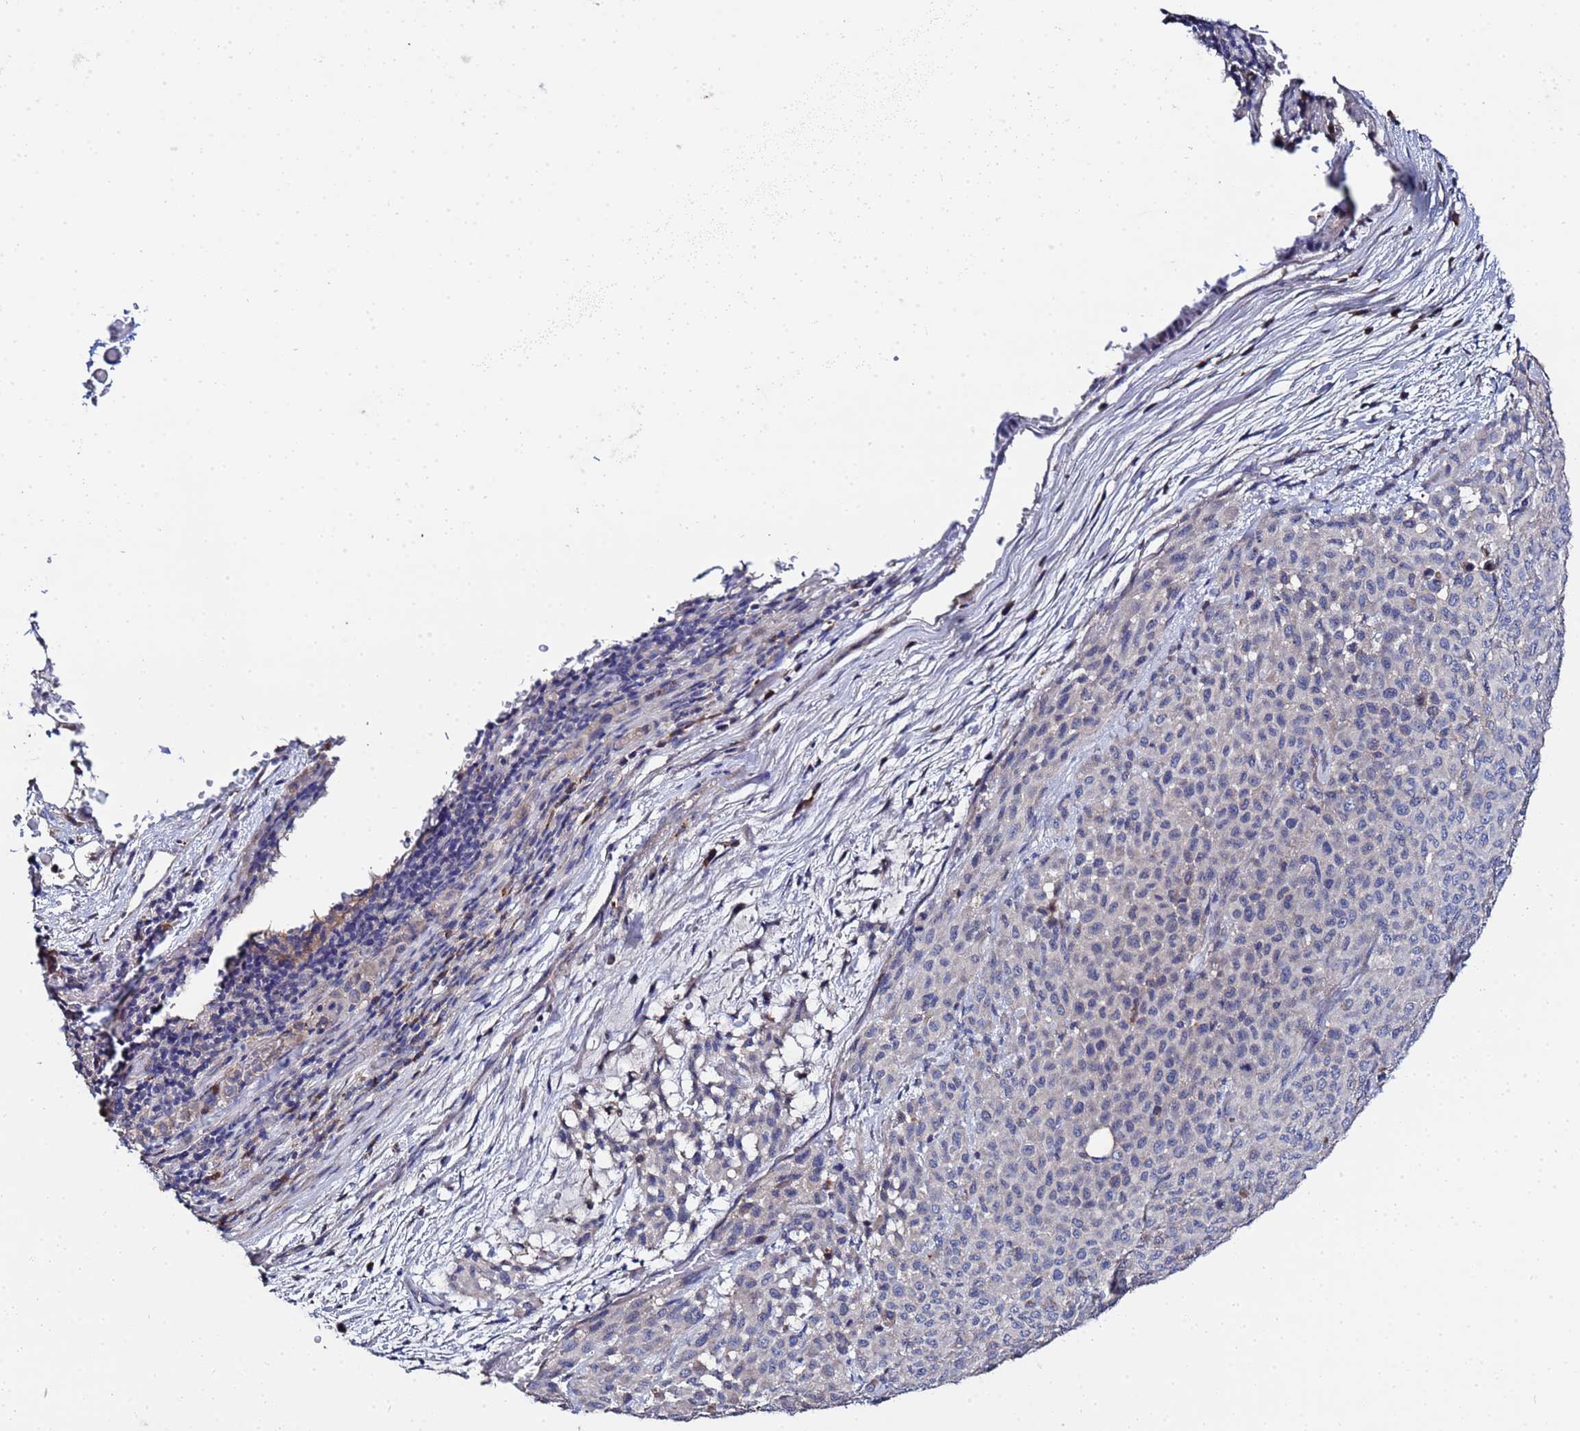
{"staining": {"intensity": "negative", "quantity": "none", "location": "none"}, "tissue": "melanoma", "cell_type": "Tumor cells", "image_type": "cancer", "snomed": [{"axis": "morphology", "description": "Malignant melanoma, Metastatic site"}, {"axis": "topography", "description": "Skin"}], "caption": "Immunohistochemical staining of malignant melanoma (metastatic site) reveals no significant positivity in tumor cells.", "gene": "TCP10L", "patient": {"sex": "female", "age": 81}}